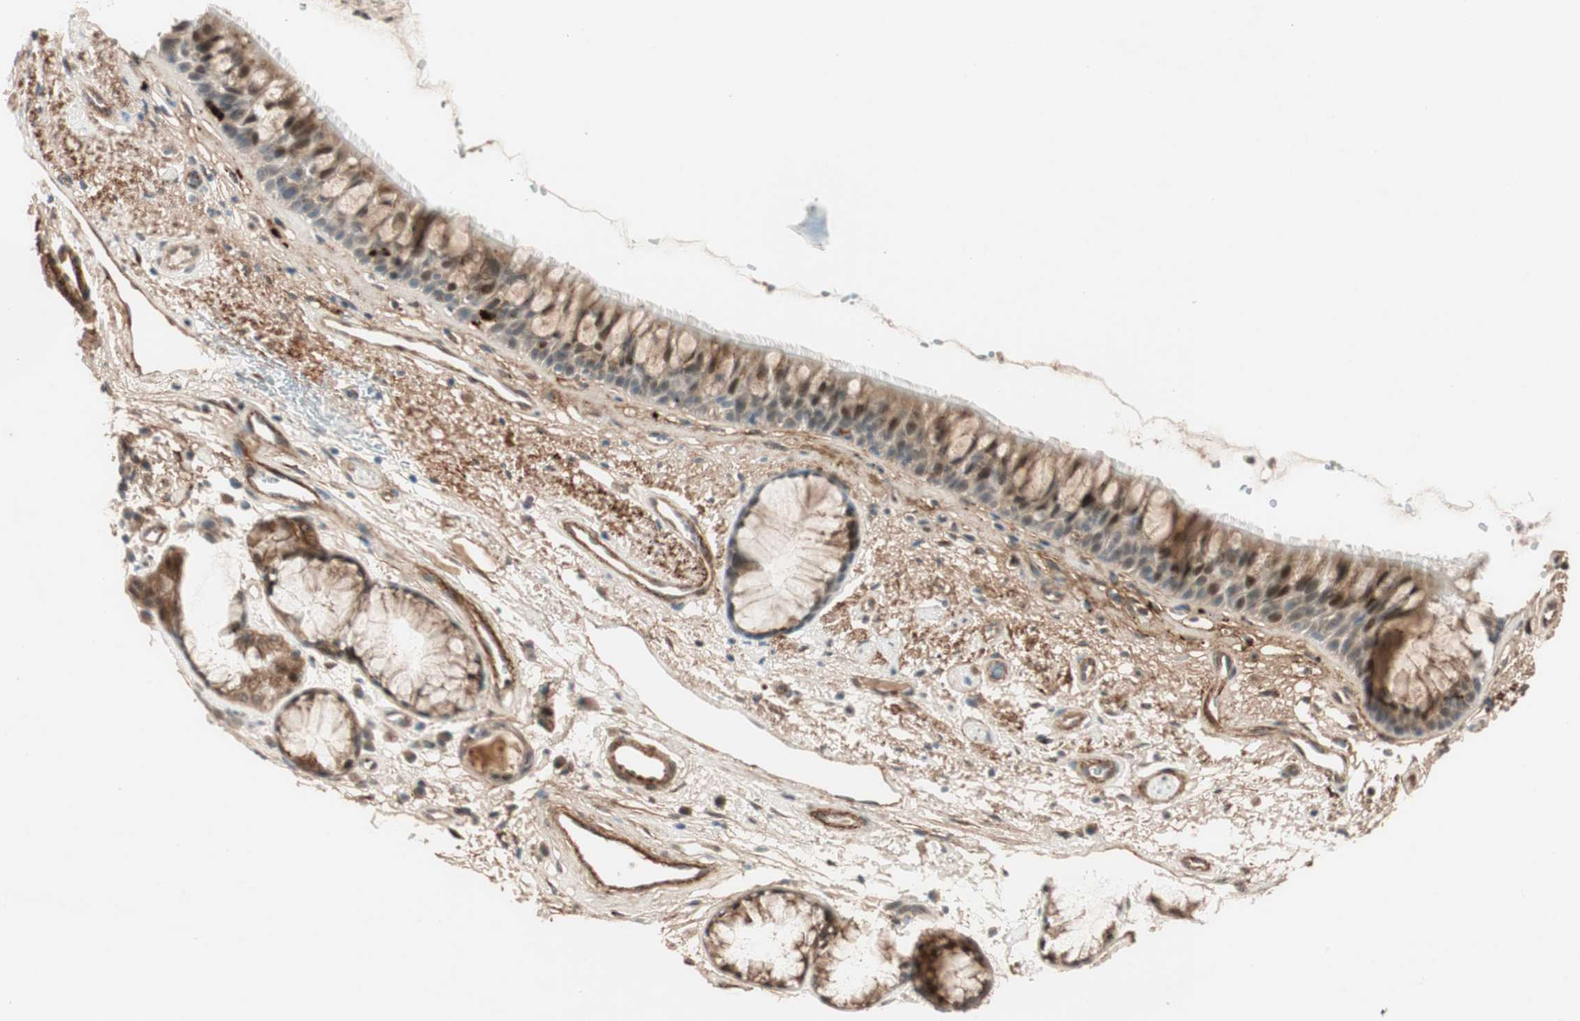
{"staining": {"intensity": "moderate", "quantity": ">75%", "location": "cytoplasmic/membranous,nuclear"}, "tissue": "bronchus", "cell_type": "Respiratory epithelial cells", "image_type": "normal", "snomed": [{"axis": "morphology", "description": "Normal tissue, NOS"}, {"axis": "topography", "description": "Bronchus"}], "caption": "Immunohistochemical staining of benign human bronchus shows medium levels of moderate cytoplasmic/membranous,nuclear staining in approximately >75% of respiratory epithelial cells.", "gene": "EPHA6", "patient": {"sex": "female", "age": 54}}